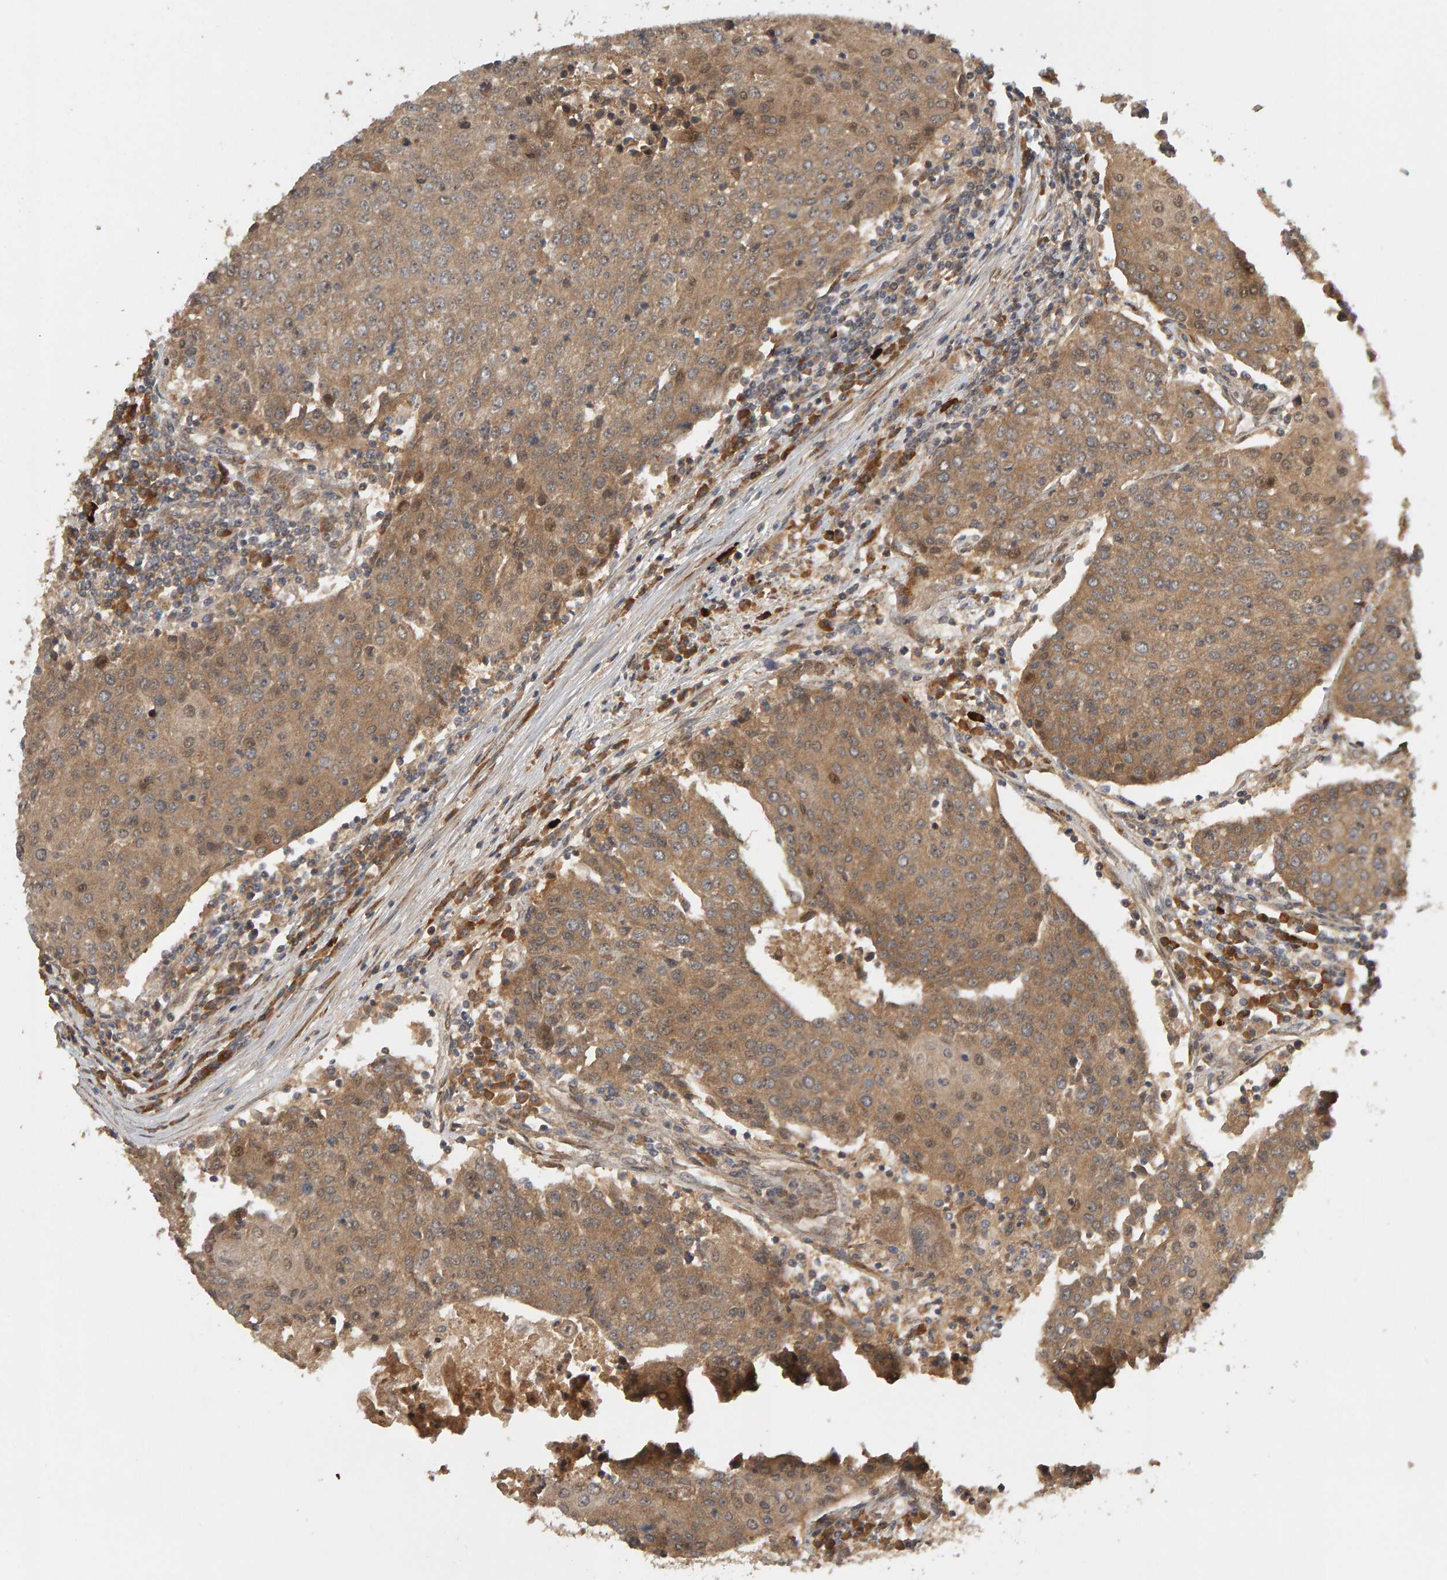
{"staining": {"intensity": "moderate", "quantity": ">75%", "location": "cytoplasmic/membranous"}, "tissue": "urothelial cancer", "cell_type": "Tumor cells", "image_type": "cancer", "snomed": [{"axis": "morphology", "description": "Urothelial carcinoma, High grade"}, {"axis": "topography", "description": "Urinary bladder"}], "caption": "Moderate cytoplasmic/membranous protein expression is identified in about >75% of tumor cells in urothelial cancer. The staining was performed using DAB to visualize the protein expression in brown, while the nuclei were stained in blue with hematoxylin (Magnification: 20x).", "gene": "ZFAND1", "patient": {"sex": "female", "age": 85}}